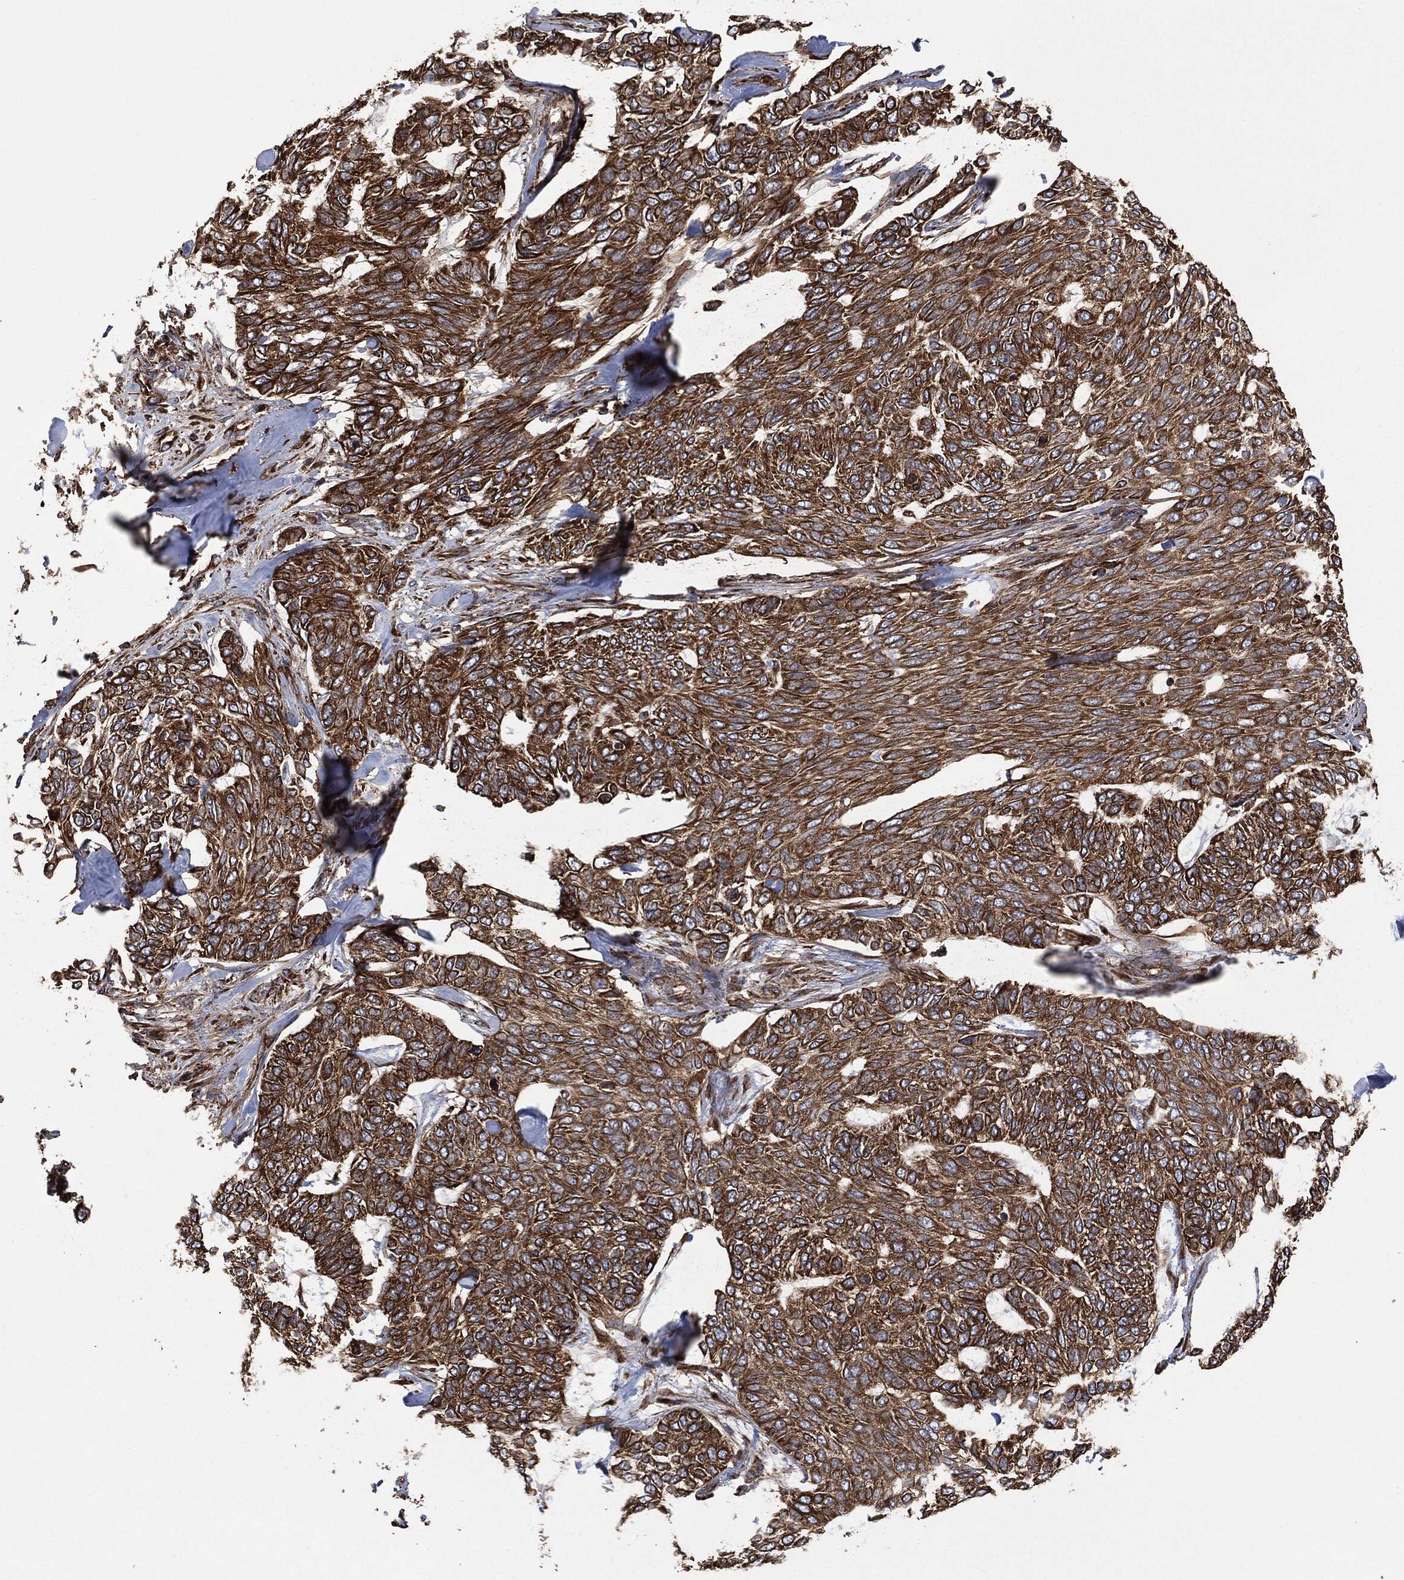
{"staining": {"intensity": "strong", "quantity": ">75%", "location": "cytoplasmic/membranous"}, "tissue": "skin cancer", "cell_type": "Tumor cells", "image_type": "cancer", "snomed": [{"axis": "morphology", "description": "Basal cell carcinoma"}, {"axis": "topography", "description": "Skin"}], "caption": "Immunohistochemical staining of human basal cell carcinoma (skin) reveals high levels of strong cytoplasmic/membranous protein expression in approximately >75% of tumor cells. (IHC, brightfield microscopy, high magnification).", "gene": "AMFR", "patient": {"sex": "female", "age": 65}}